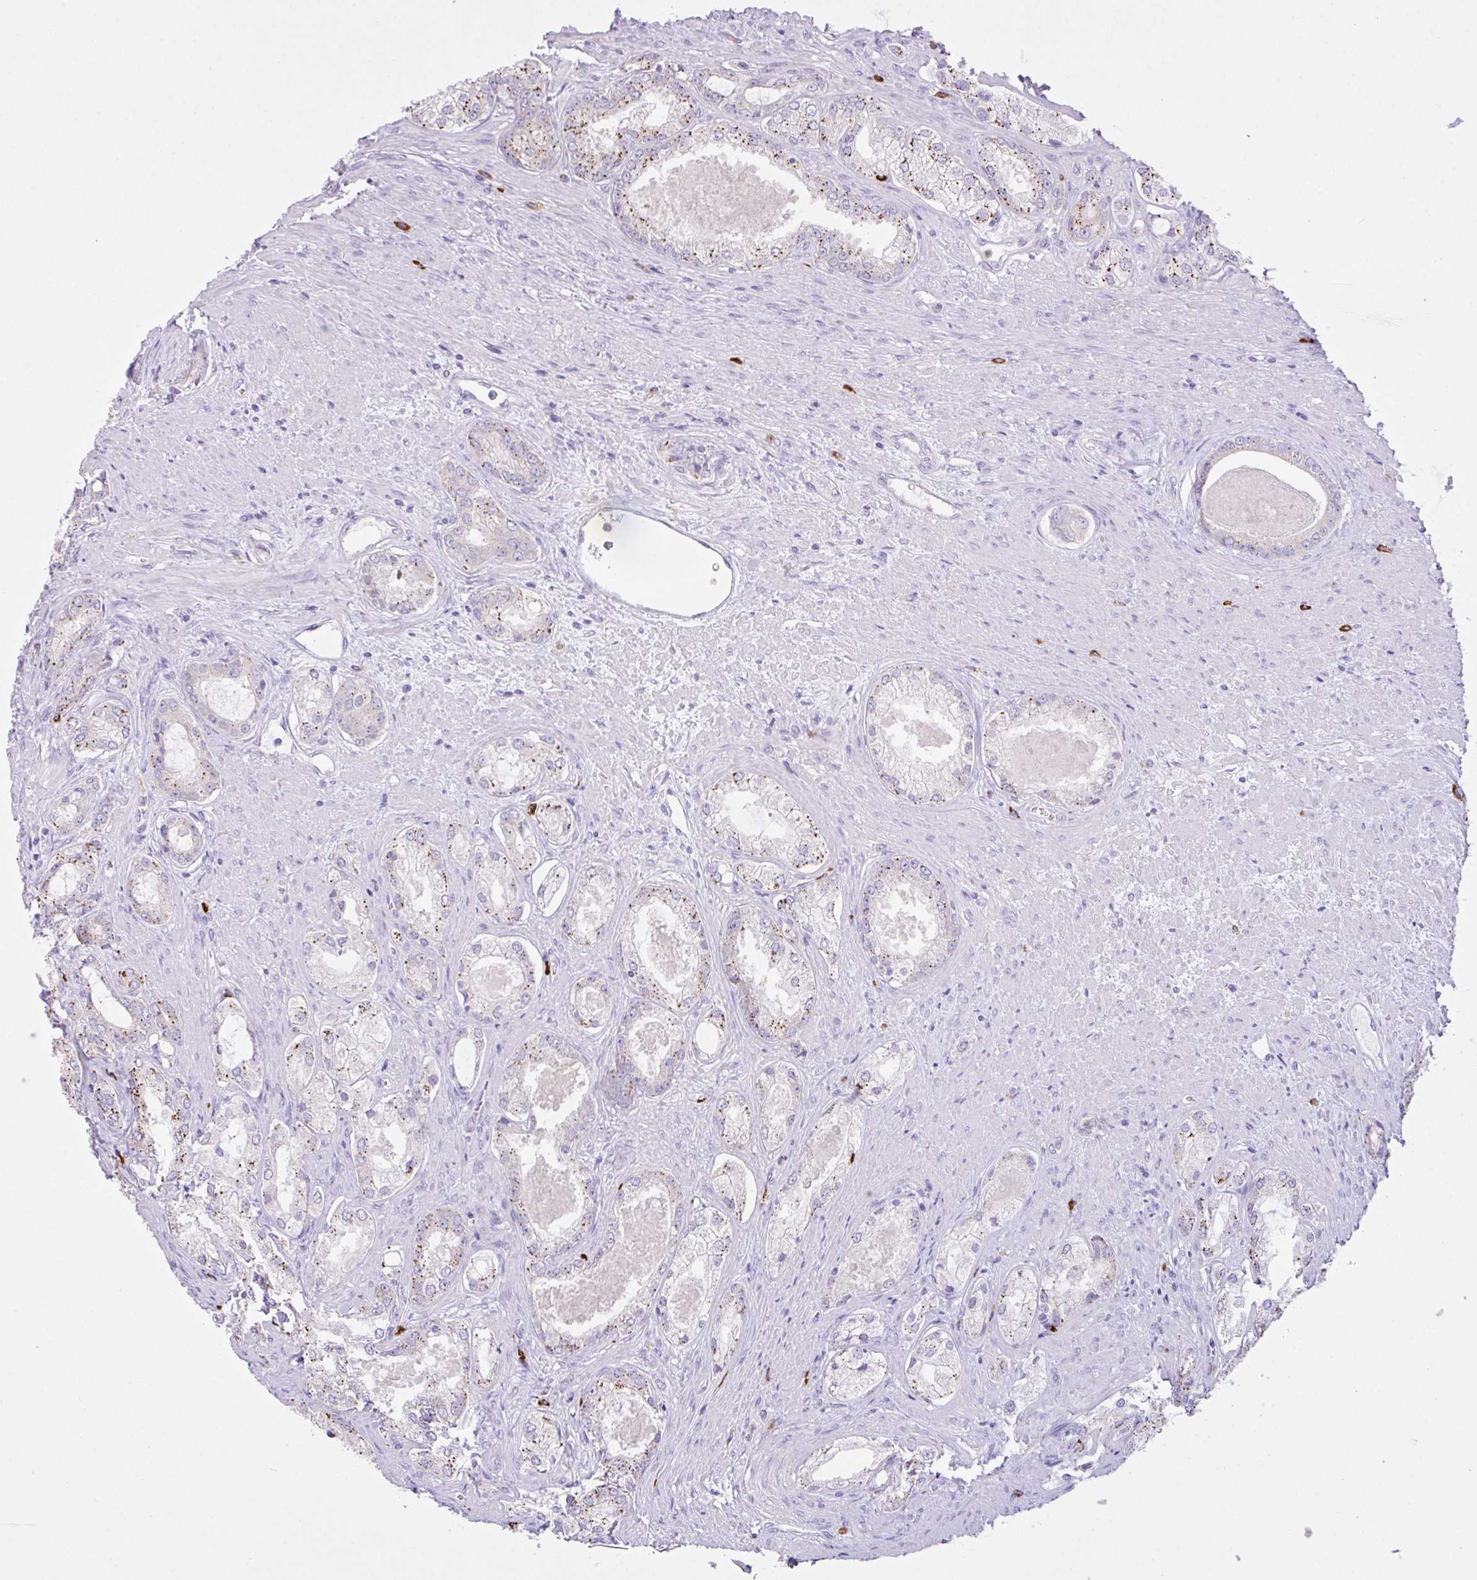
{"staining": {"intensity": "moderate", "quantity": ">75%", "location": "cytoplasmic/membranous"}, "tissue": "prostate cancer", "cell_type": "Tumor cells", "image_type": "cancer", "snomed": [{"axis": "morphology", "description": "Adenocarcinoma, Low grade"}, {"axis": "topography", "description": "Prostate"}], "caption": "Prostate cancer stained with a protein marker exhibits moderate staining in tumor cells.", "gene": "CST11", "patient": {"sex": "male", "age": 68}}